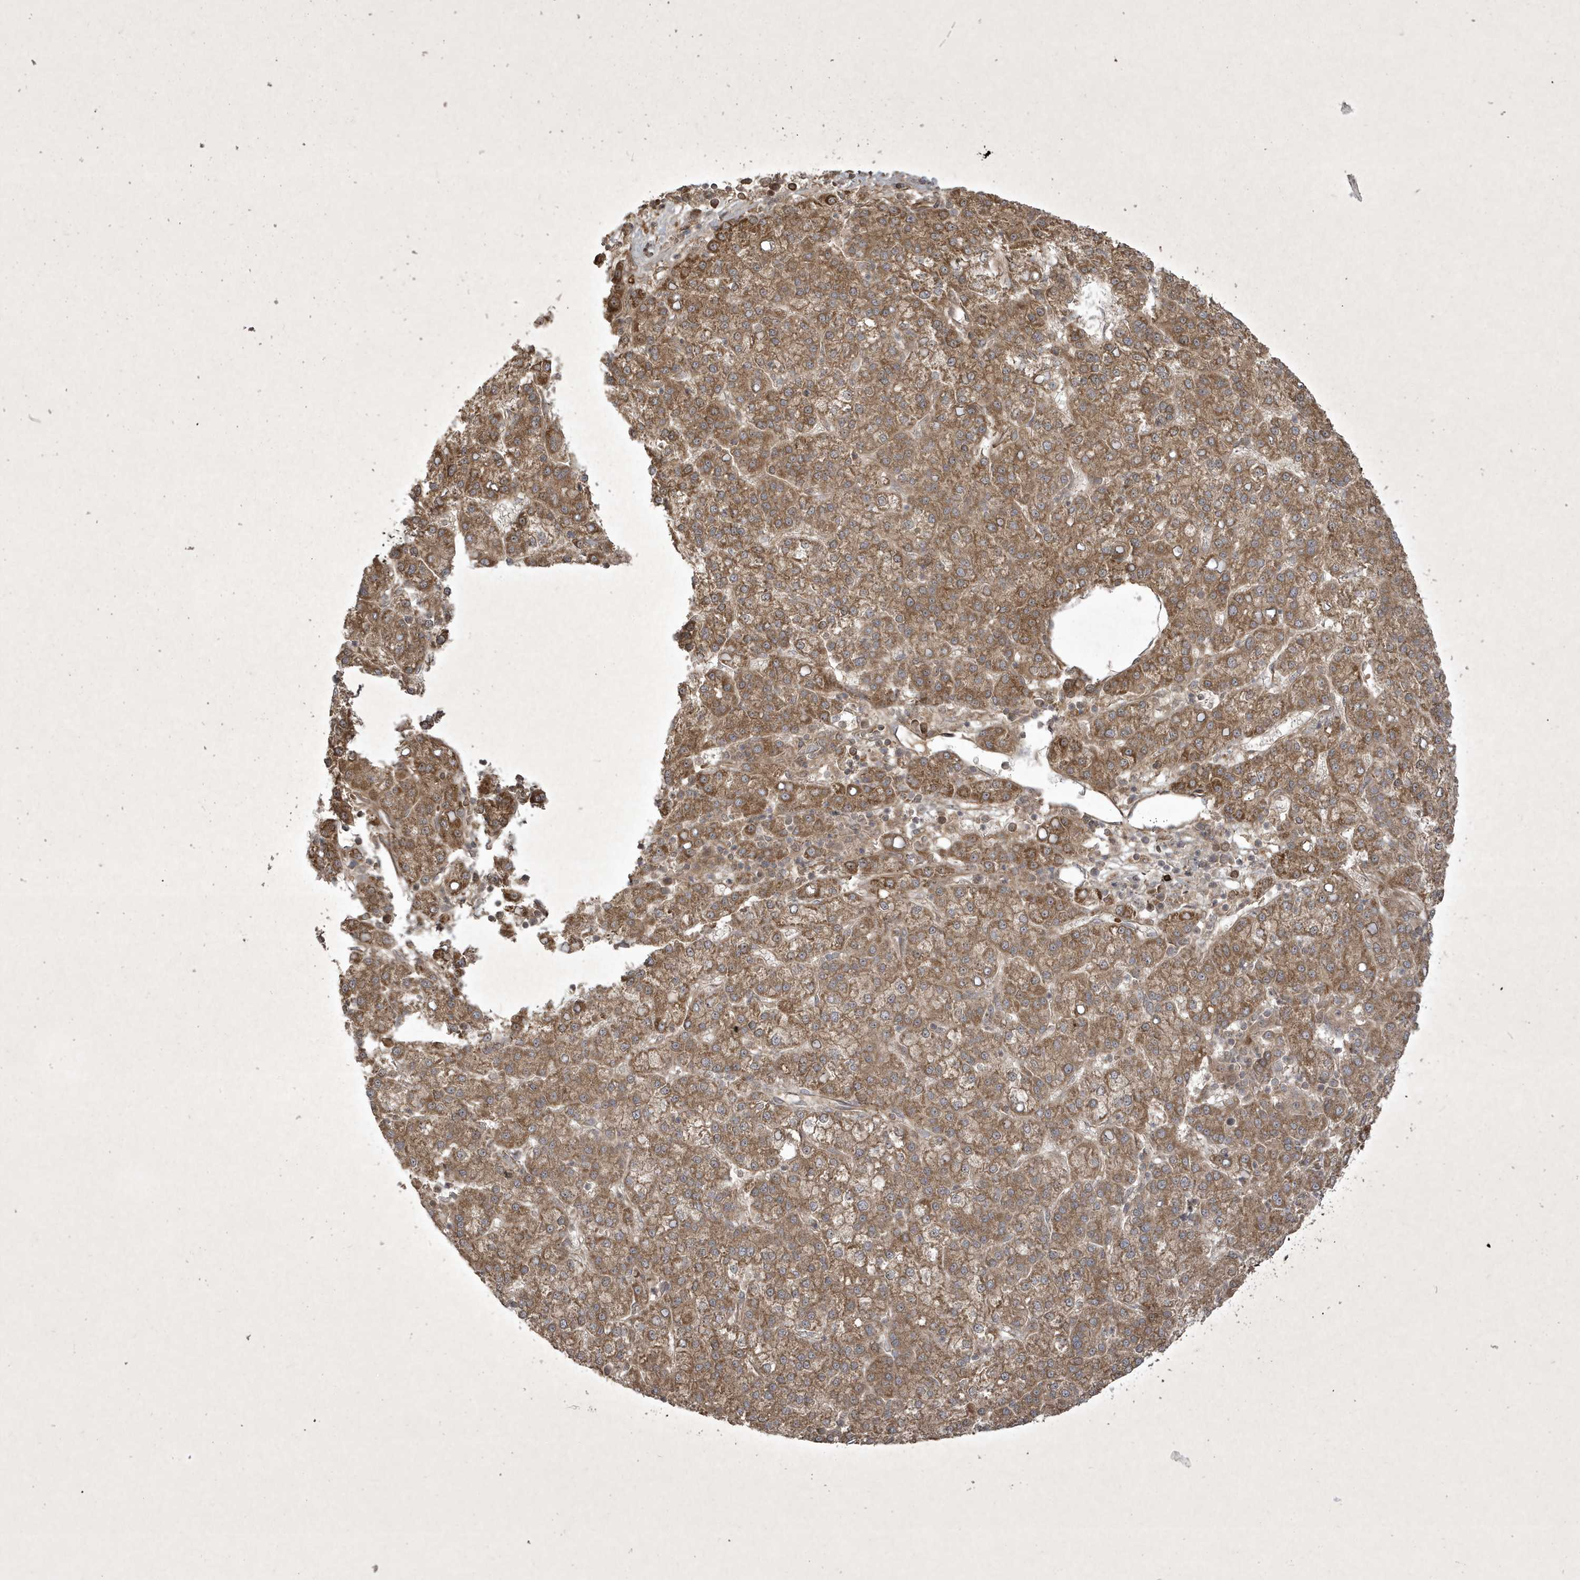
{"staining": {"intensity": "moderate", "quantity": ">75%", "location": "cytoplasmic/membranous"}, "tissue": "liver cancer", "cell_type": "Tumor cells", "image_type": "cancer", "snomed": [{"axis": "morphology", "description": "Carcinoma, Hepatocellular, NOS"}, {"axis": "topography", "description": "Liver"}], "caption": "Immunohistochemistry (IHC) histopathology image of neoplastic tissue: liver hepatocellular carcinoma stained using immunohistochemistry (IHC) demonstrates medium levels of moderate protein expression localized specifically in the cytoplasmic/membranous of tumor cells, appearing as a cytoplasmic/membranous brown color.", "gene": "FAM83C", "patient": {"sex": "female", "age": 58}}